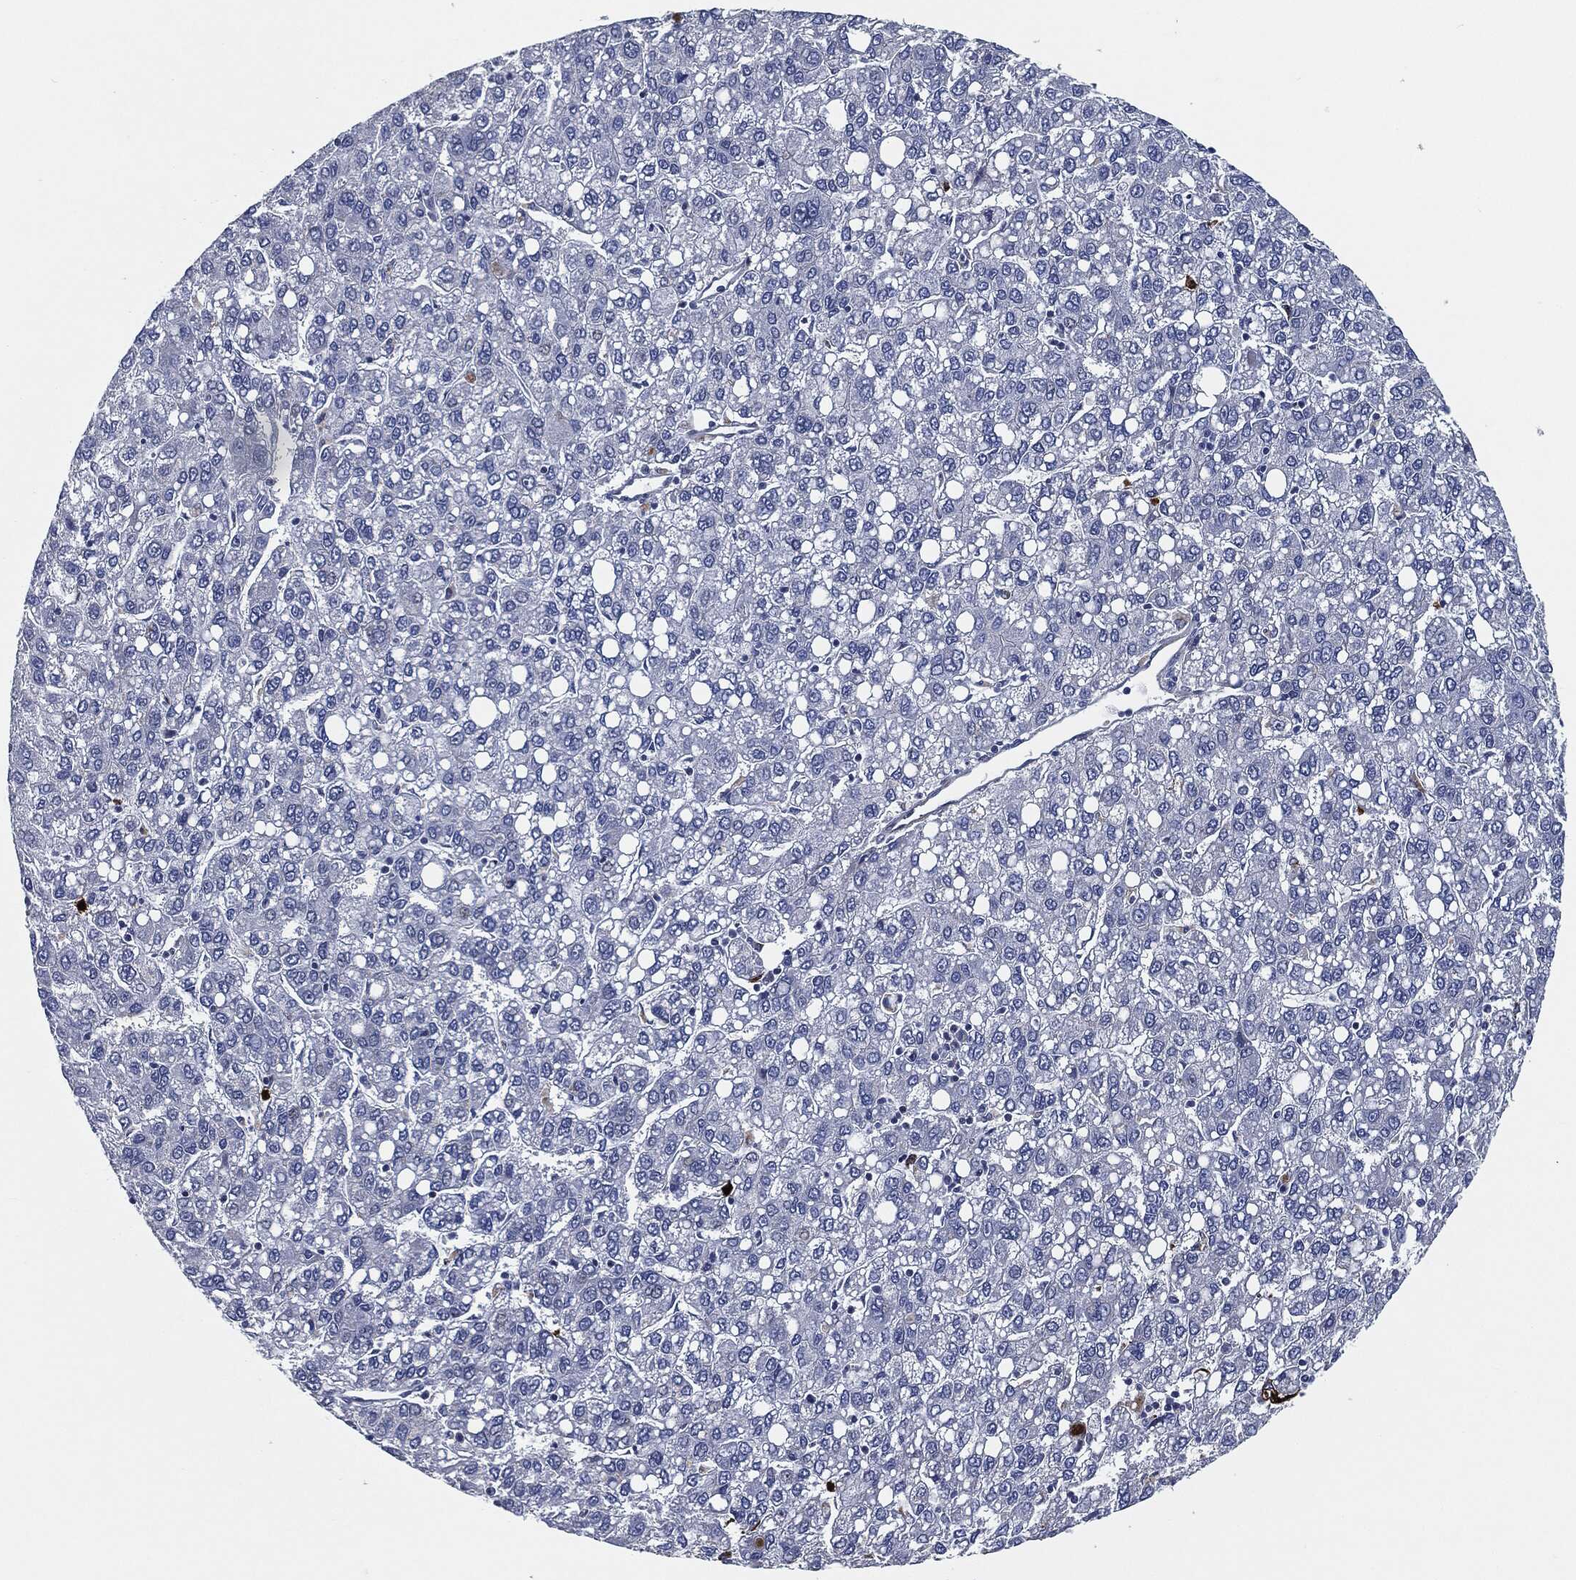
{"staining": {"intensity": "negative", "quantity": "none", "location": "none"}, "tissue": "liver cancer", "cell_type": "Tumor cells", "image_type": "cancer", "snomed": [{"axis": "morphology", "description": "Carcinoma, Hepatocellular, NOS"}, {"axis": "topography", "description": "Liver"}], "caption": "Image shows no protein staining in tumor cells of hepatocellular carcinoma (liver) tissue.", "gene": "MPO", "patient": {"sex": "female", "age": 82}}